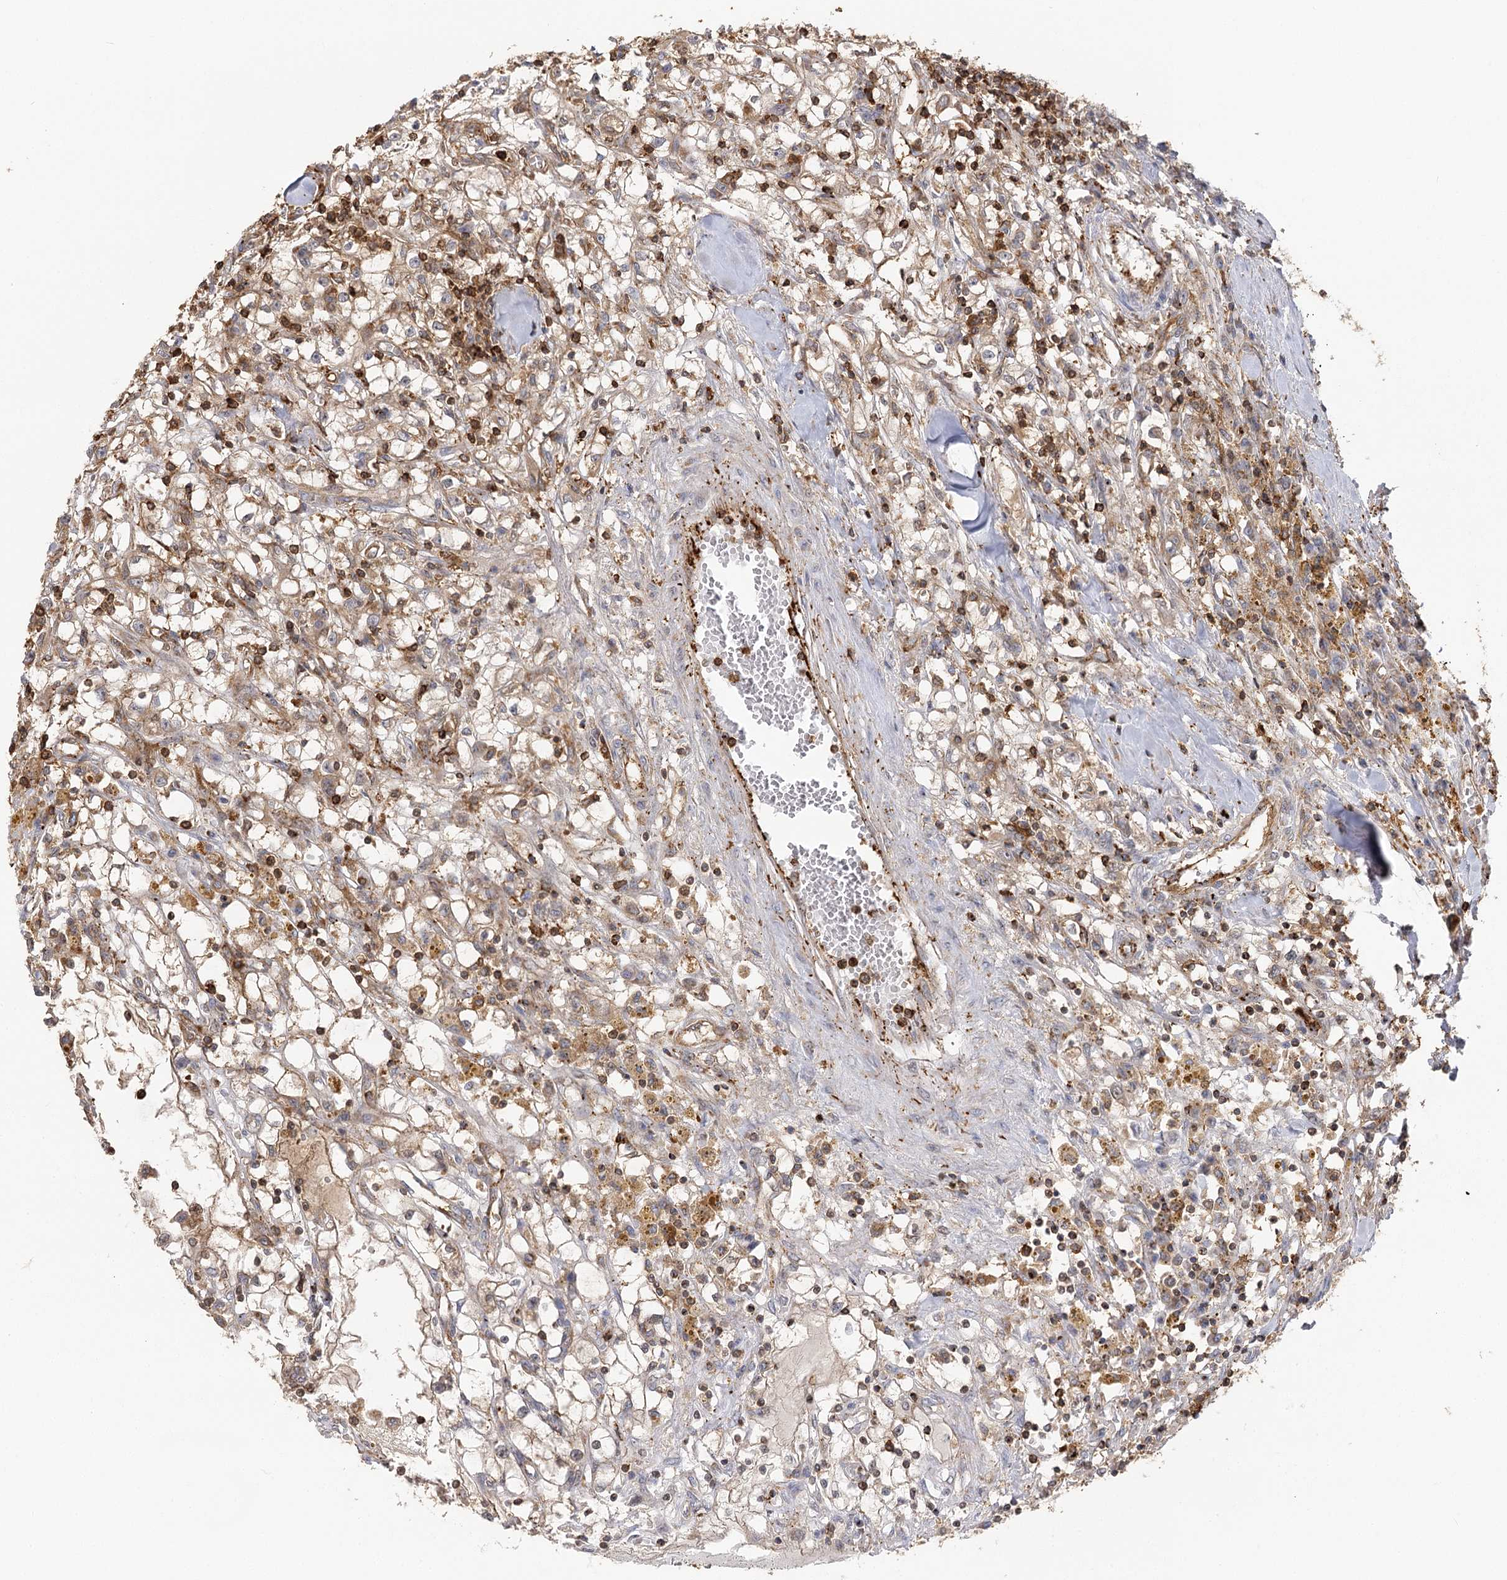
{"staining": {"intensity": "weak", "quantity": "25%-75%", "location": "cytoplasmic/membranous"}, "tissue": "renal cancer", "cell_type": "Tumor cells", "image_type": "cancer", "snomed": [{"axis": "morphology", "description": "Adenocarcinoma, NOS"}, {"axis": "topography", "description": "Kidney"}], "caption": "Immunohistochemical staining of human adenocarcinoma (renal) displays low levels of weak cytoplasmic/membranous positivity in about 25%-75% of tumor cells. The protein of interest is stained brown, and the nuclei are stained in blue (DAB IHC with brightfield microscopy, high magnification).", "gene": "SEC24B", "patient": {"sex": "male", "age": 56}}